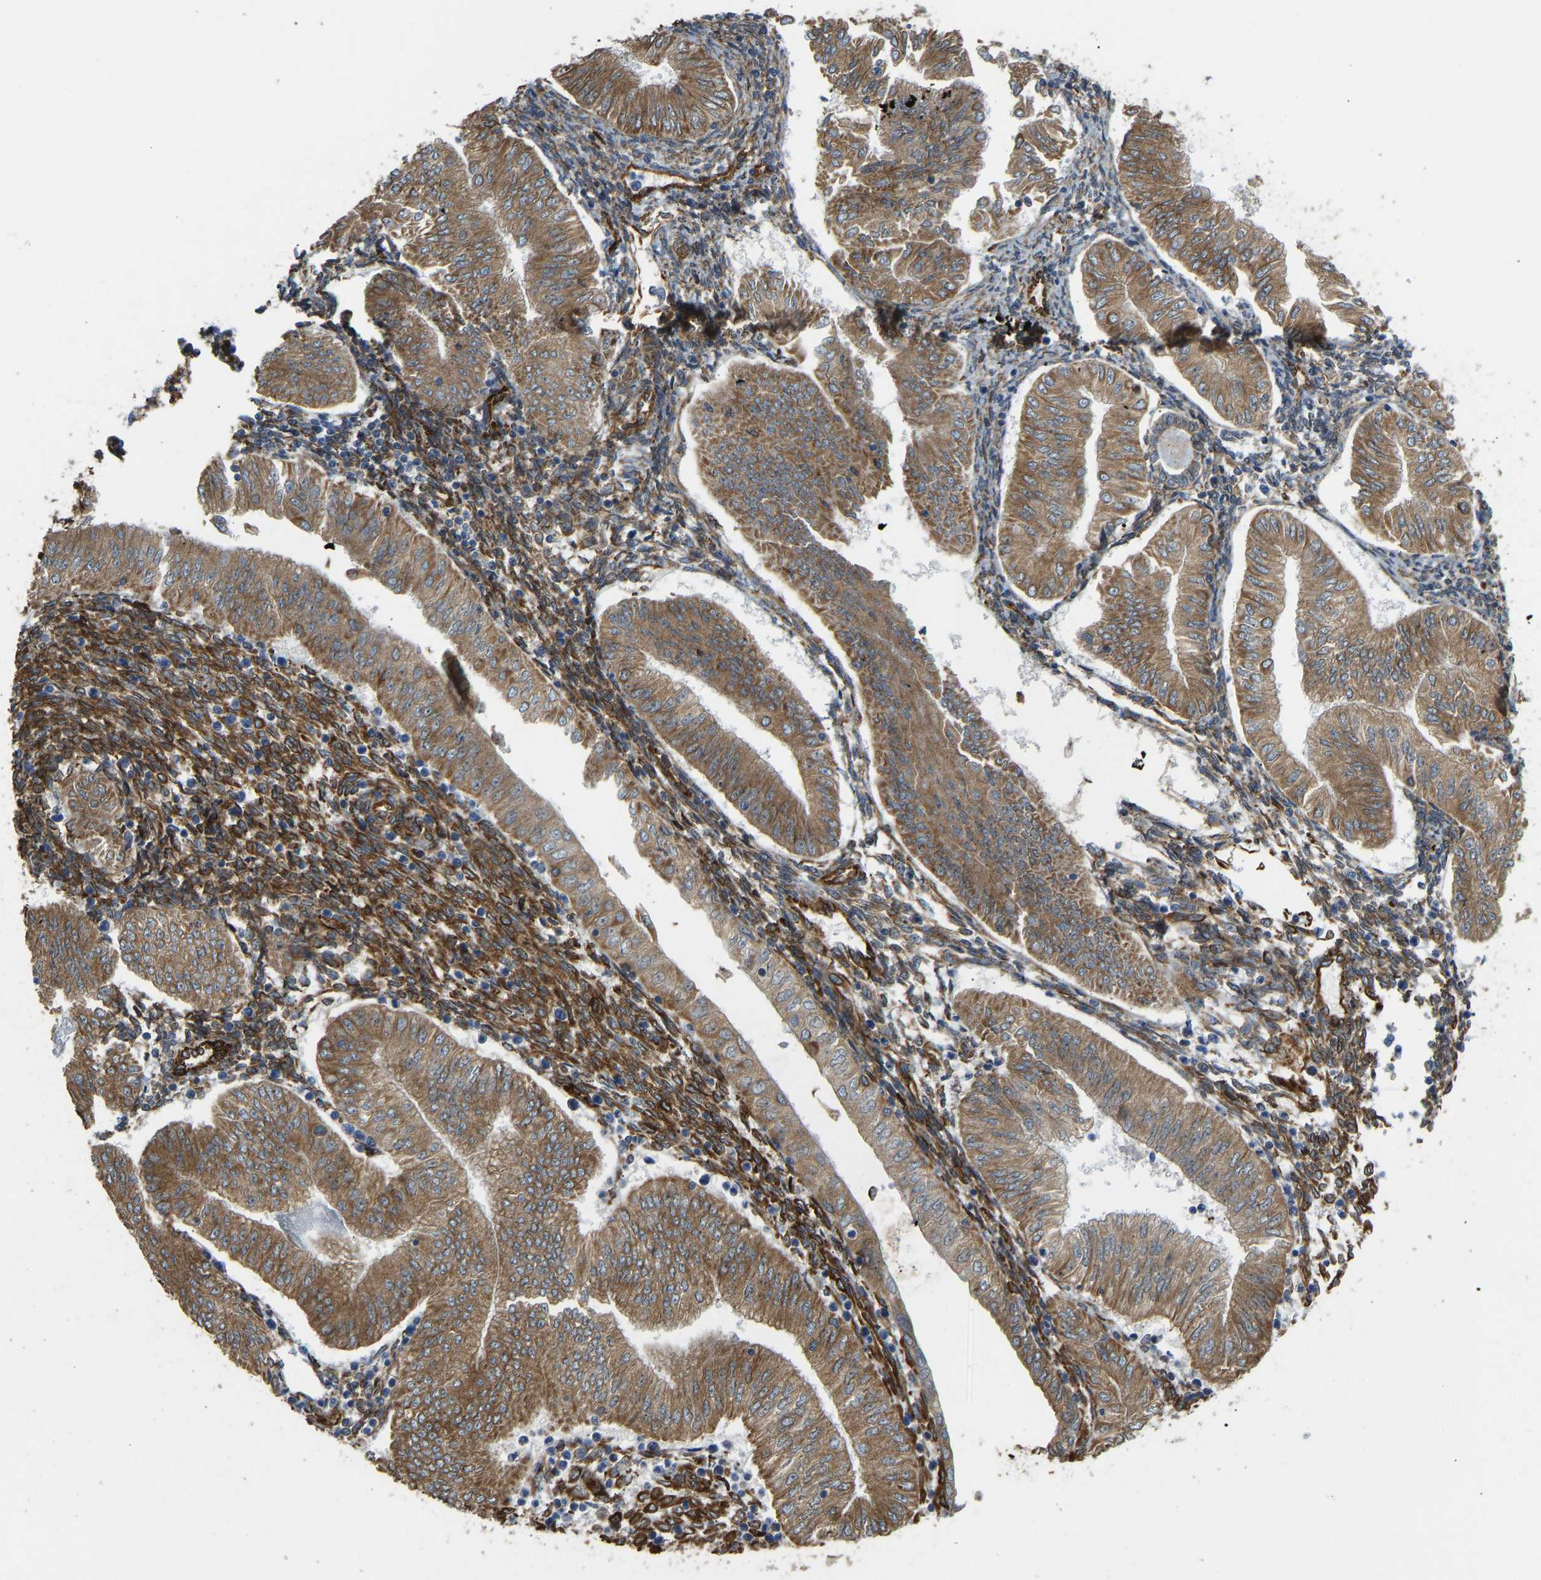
{"staining": {"intensity": "moderate", "quantity": ">75%", "location": "cytoplasmic/membranous"}, "tissue": "endometrial cancer", "cell_type": "Tumor cells", "image_type": "cancer", "snomed": [{"axis": "morphology", "description": "Normal tissue, NOS"}, {"axis": "morphology", "description": "Adenocarcinoma, NOS"}, {"axis": "topography", "description": "Endometrium"}], "caption": "Approximately >75% of tumor cells in human adenocarcinoma (endometrial) display moderate cytoplasmic/membranous protein positivity as visualized by brown immunohistochemical staining.", "gene": "BEX3", "patient": {"sex": "female", "age": 53}}